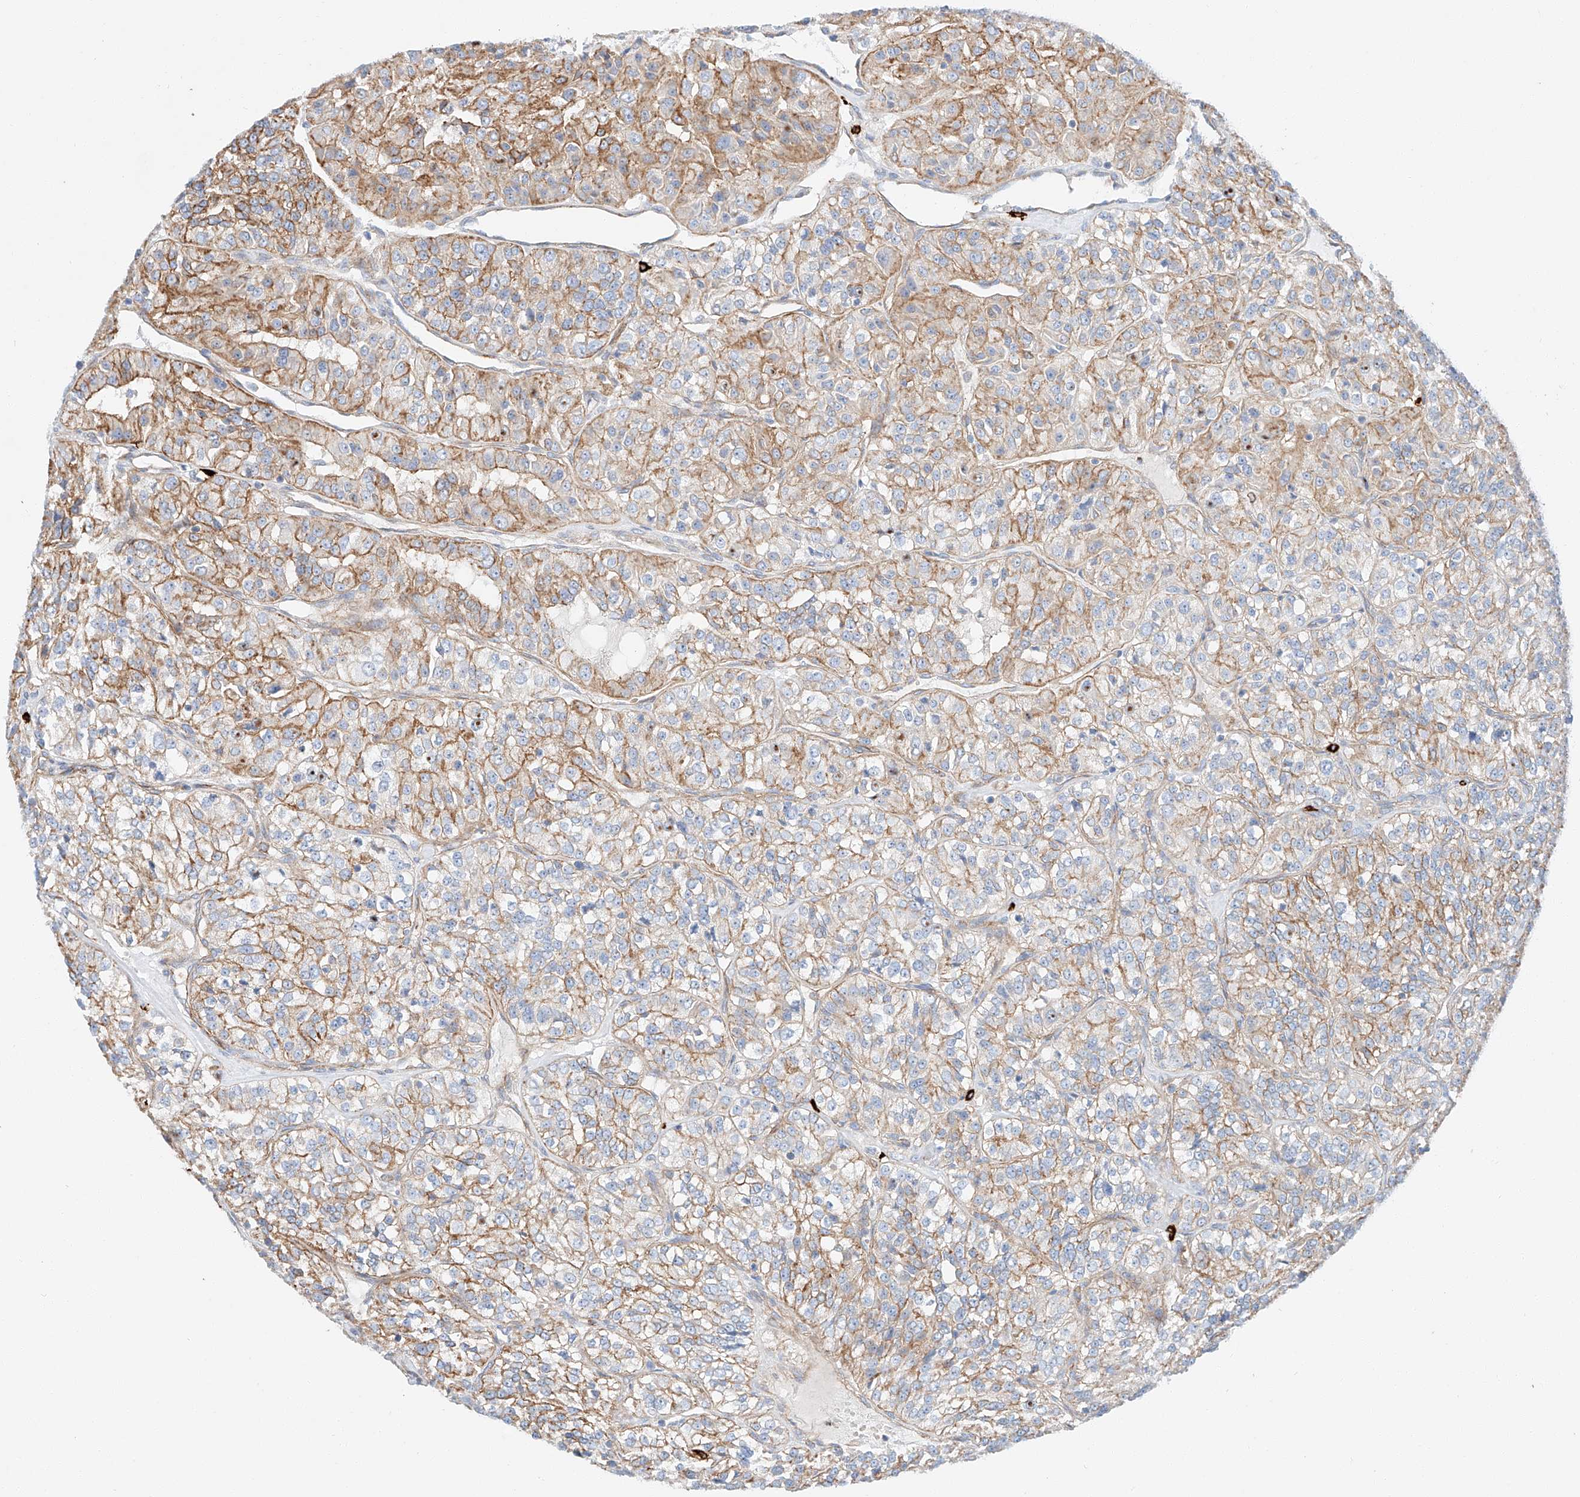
{"staining": {"intensity": "moderate", "quantity": "25%-75%", "location": "cytoplasmic/membranous"}, "tissue": "renal cancer", "cell_type": "Tumor cells", "image_type": "cancer", "snomed": [{"axis": "morphology", "description": "Adenocarcinoma, NOS"}, {"axis": "topography", "description": "Kidney"}], "caption": "Brown immunohistochemical staining in human adenocarcinoma (renal) displays moderate cytoplasmic/membranous expression in about 25%-75% of tumor cells.", "gene": "MINDY4", "patient": {"sex": "female", "age": 63}}